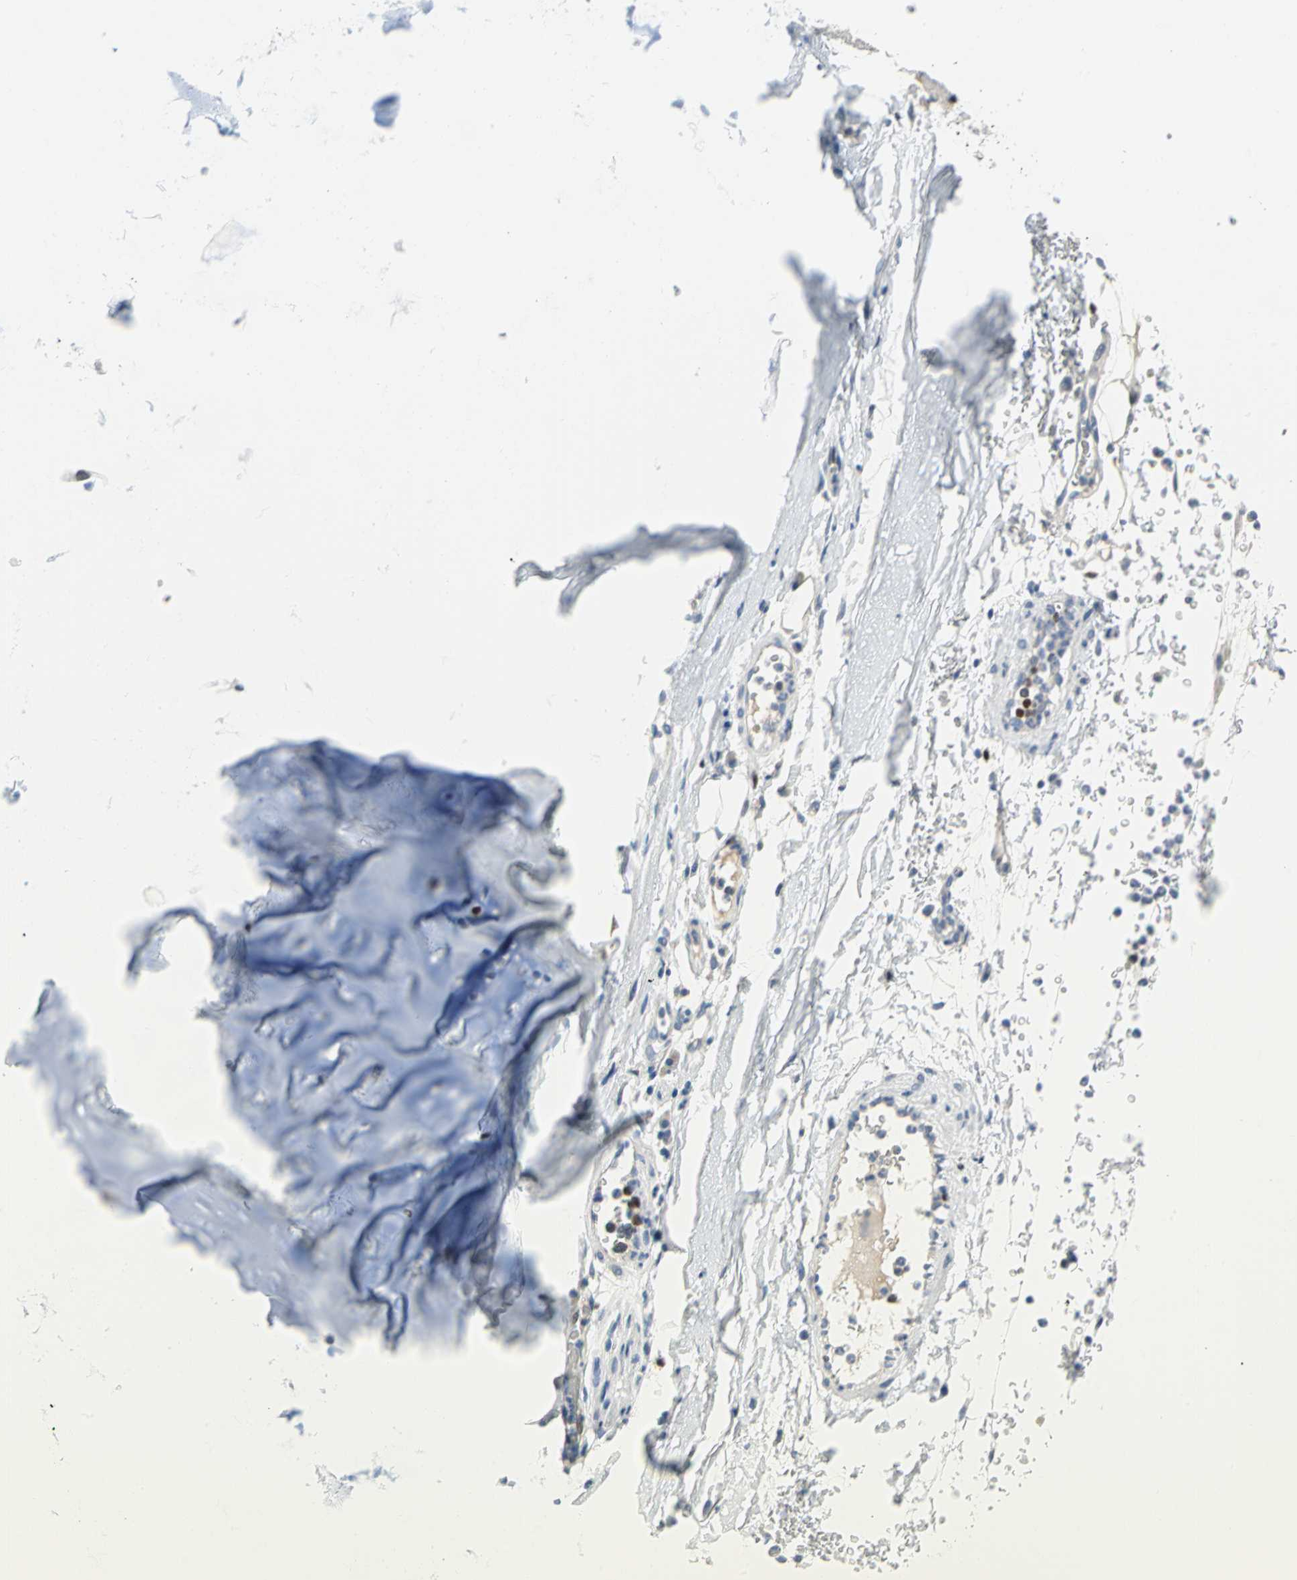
{"staining": {"intensity": "negative", "quantity": "none", "location": "none"}, "tissue": "adipose tissue", "cell_type": "Adipocytes", "image_type": "normal", "snomed": [{"axis": "morphology", "description": "Normal tissue, NOS"}, {"axis": "topography", "description": "Cartilage tissue"}, {"axis": "topography", "description": "Bronchus"}], "caption": "A micrograph of adipose tissue stained for a protein shows no brown staining in adipocytes.", "gene": "MCM4", "patient": {"sex": "female", "age": 73}}